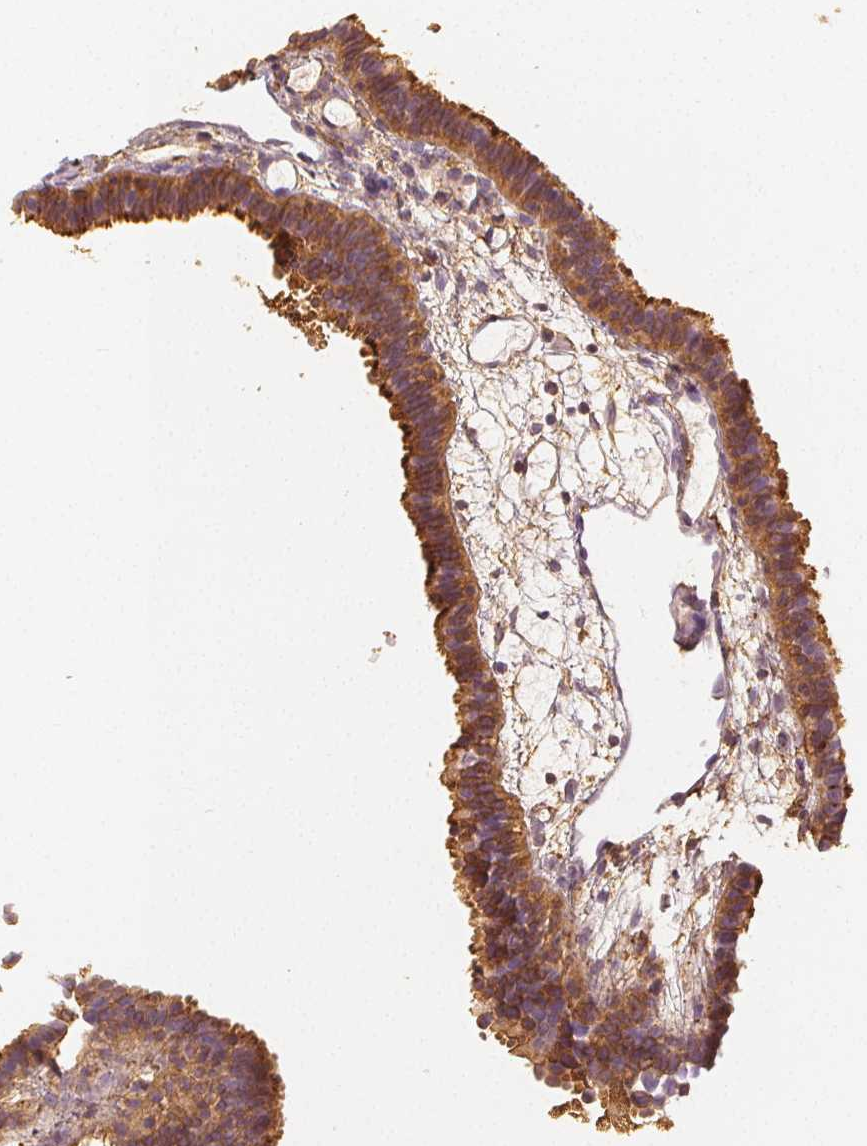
{"staining": {"intensity": "strong", "quantity": "25%-75%", "location": "cytoplasmic/membranous"}, "tissue": "fallopian tube", "cell_type": "Glandular cells", "image_type": "normal", "snomed": [{"axis": "morphology", "description": "Normal tissue, NOS"}, {"axis": "topography", "description": "Fallopian tube"}], "caption": "The photomicrograph demonstrates a brown stain indicating the presence of a protein in the cytoplasmic/membranous of glandular cells in fallopian tube. (DAB IHC with brightfield microscopy, high magnification).", "gene": "ARHGAP26", "patient": {"sex": "female", "age": 37}}